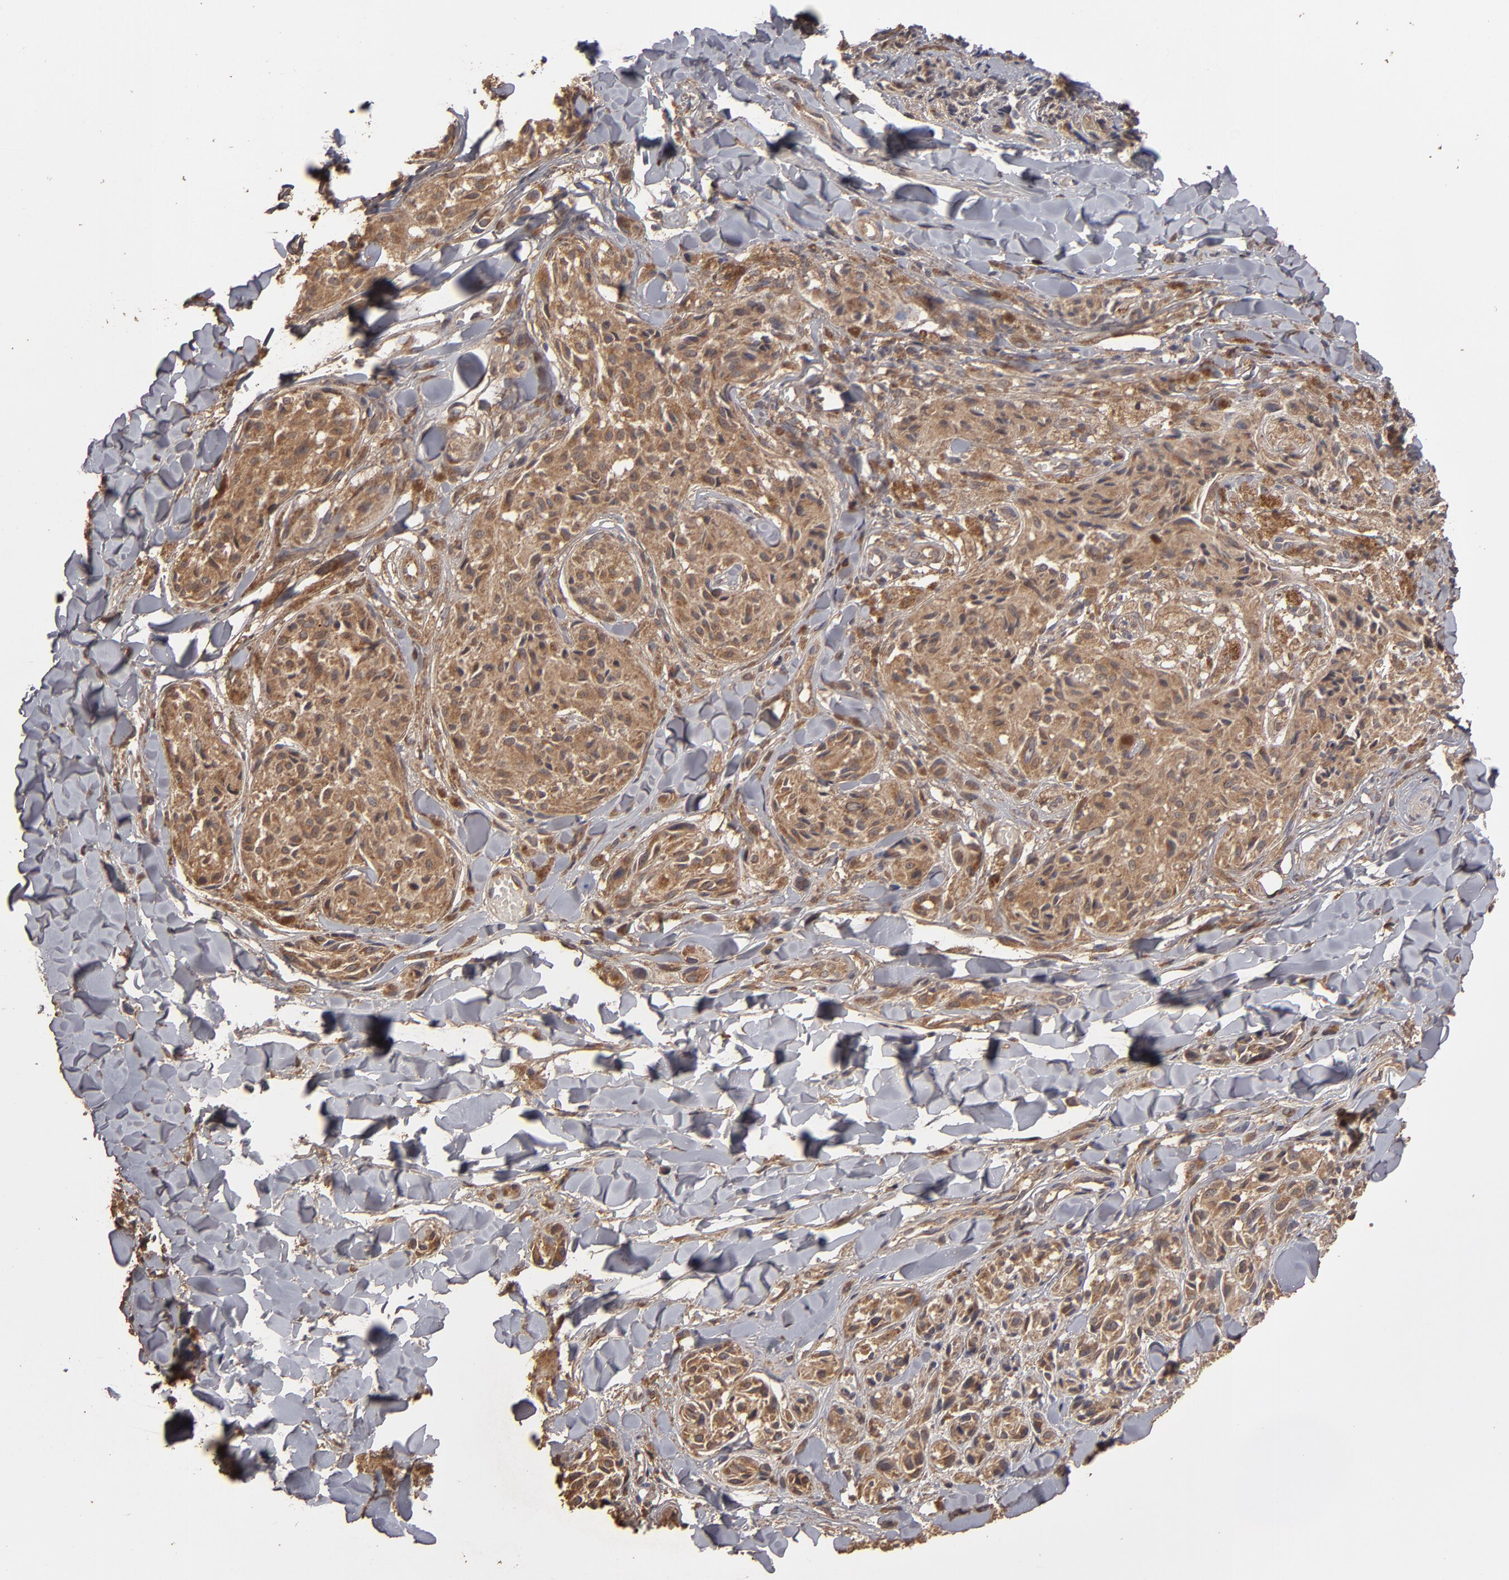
{"staining": {"intensity": "moderate", "quantity": ">75%", "location": "cytoplasmic/membranous"}, "tissue": "melanoma", "cell_type": "Tumor cells", "image_type": "cancer", "snomed": [{"axis": "morphology", "description": "Malignant melanoma, Metastatic site"}, {"axis": "topography", "description": "Skin"}], "caption": "This histopathology image displays immunohistochemistry staining of human melanoma, with medium moderate cytoplasmic/membranous positivity in approximately >75% of tumor cells.", "gene": "MMP2", "patient": {"sex": "female", "age": 66}}